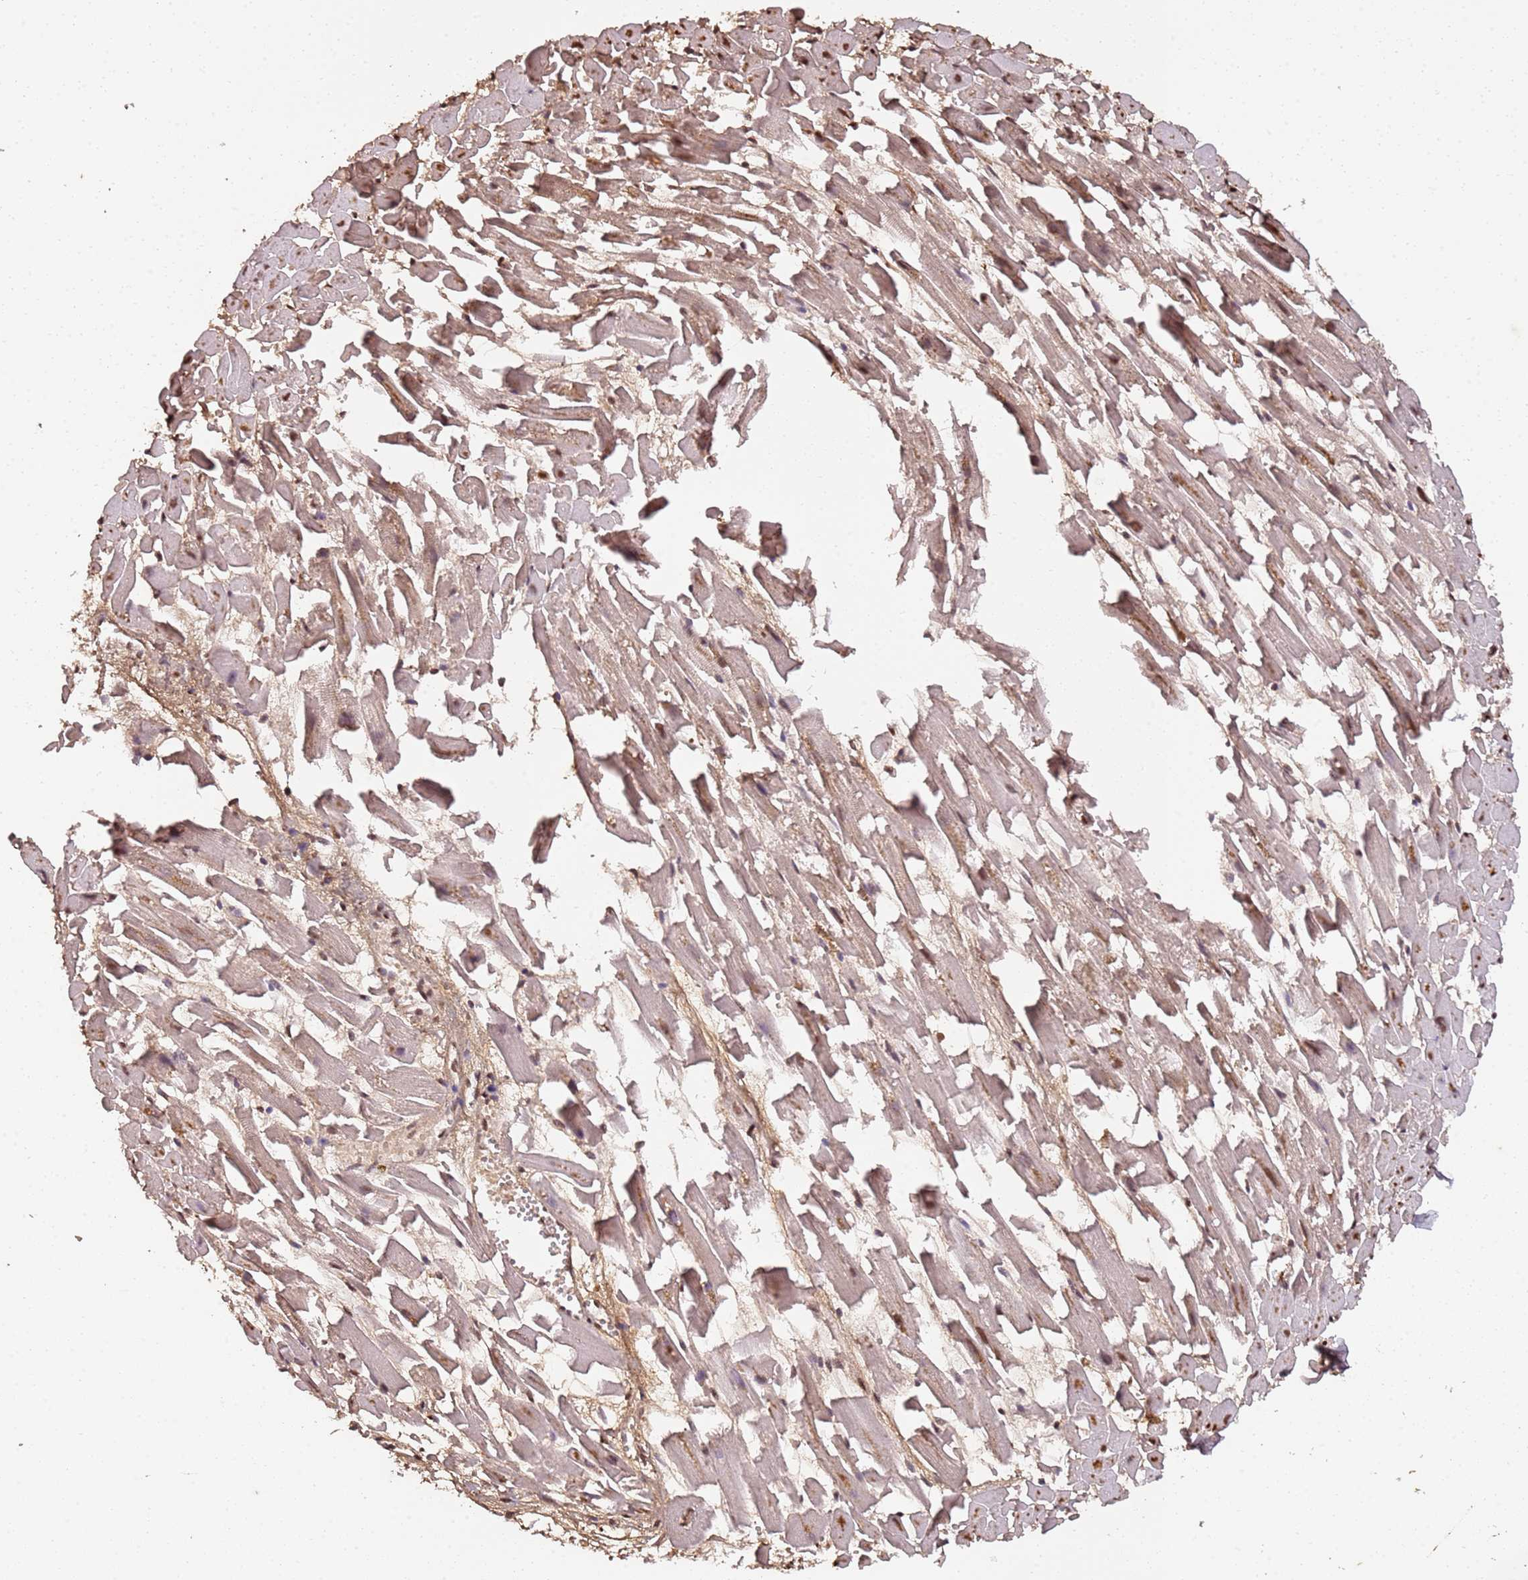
{"staining": {"intensity": "moderate", "quantity": "25%-75%", "location": "cytoplasmic/membranous"}, "tissue": "heart muscle", "cell_type": "Cardiomyocytes", "image_type": "normal", "snomed": [{"axis": "morphology", "description": "Normal tissue, NOS"}, {"axis": "topography", "description": "Heart"}], "caption": "Unremarkable heart muscle shows moderate cytoplasmic/membranous staining in approximately 25%-75% of cardiomyocytes (brown staining indicates protein expression, while blue staining denotes nuclei)..", "gene": "COL1A2", "patient": {"sex": "female", "age": 64}}